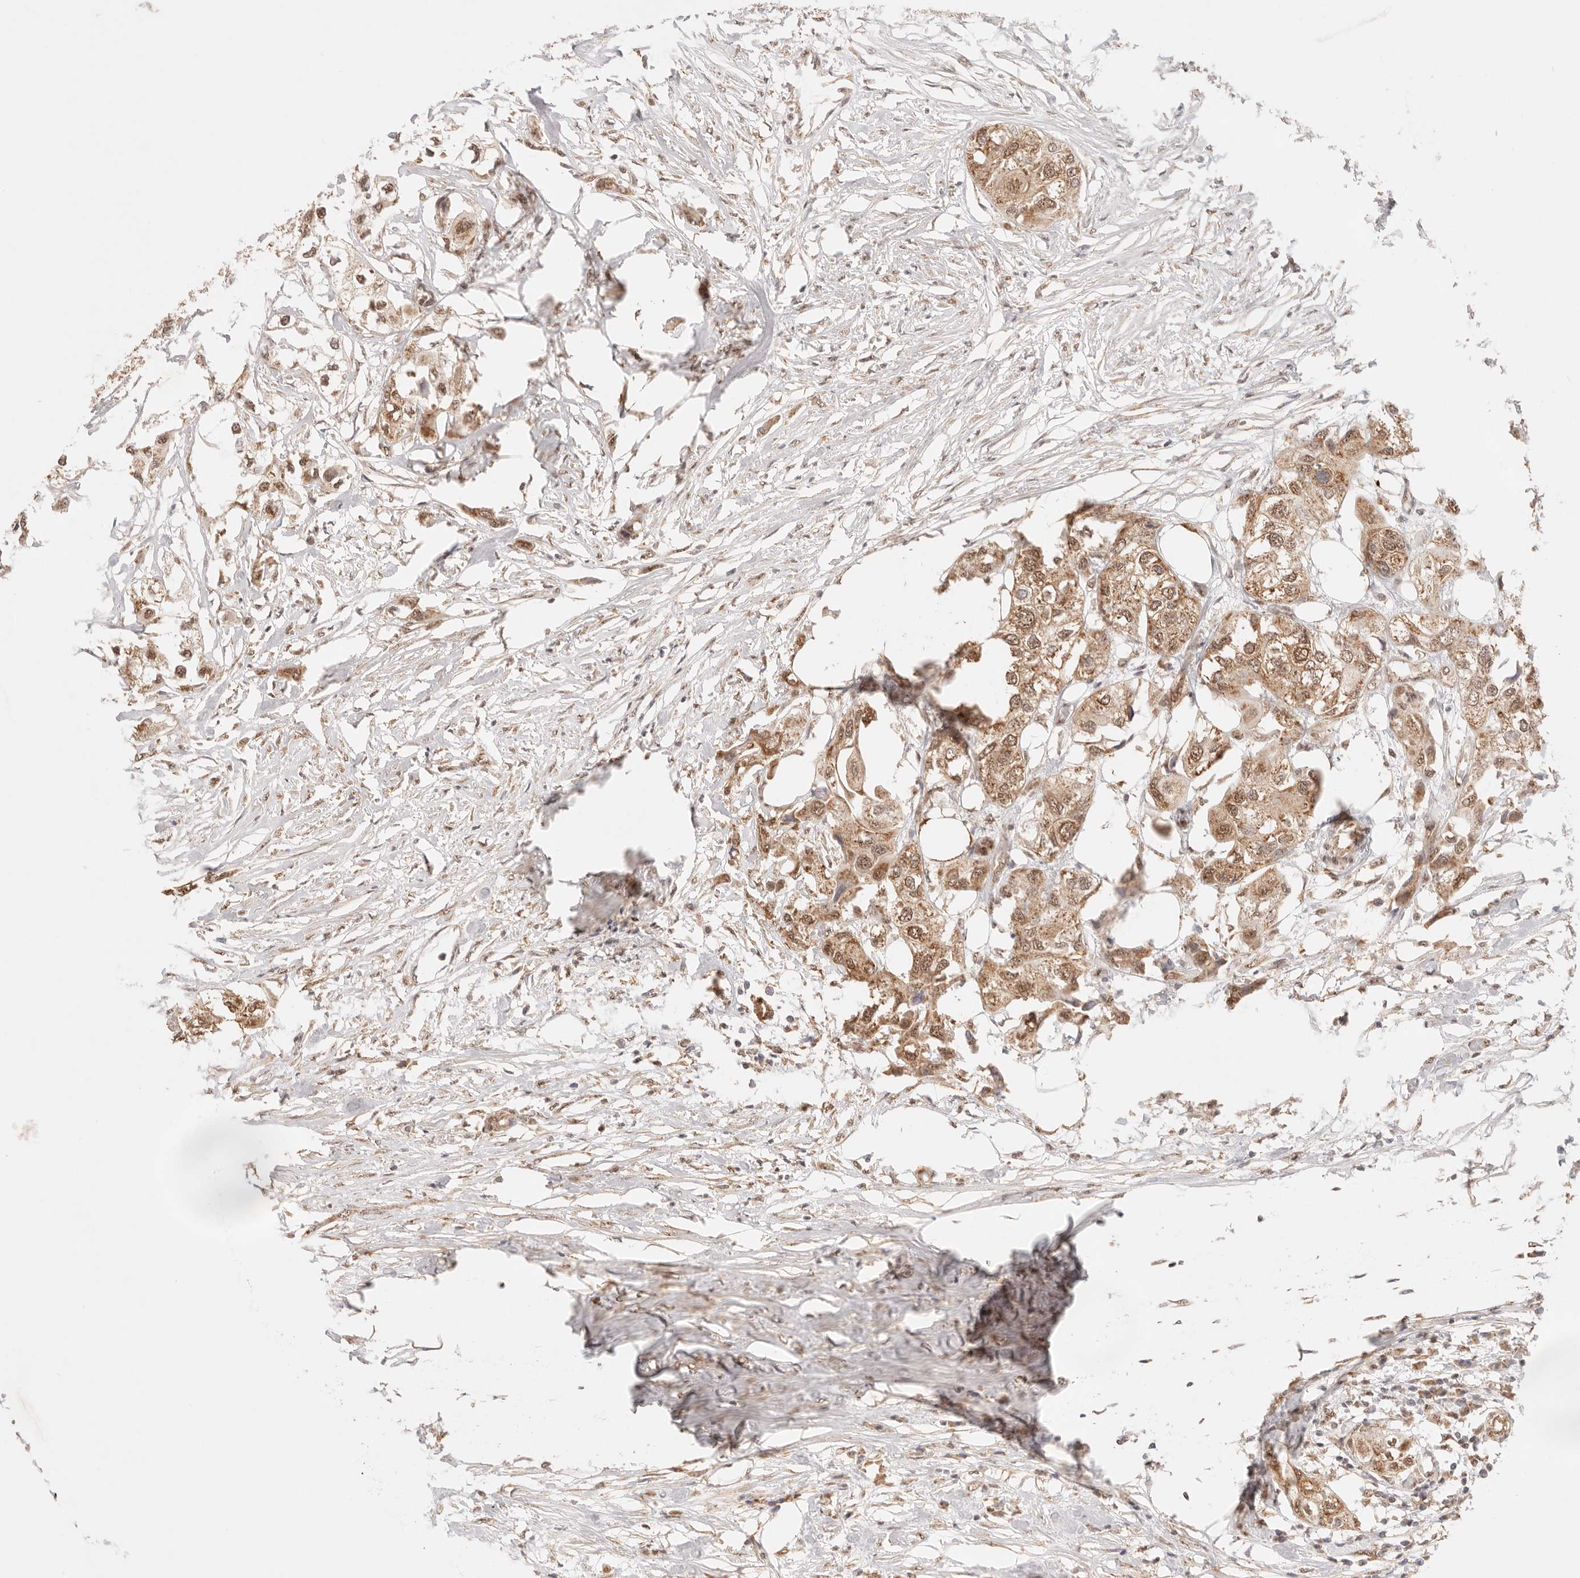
{"staining": {"intensity": "moderate", "quantity": ">75%", "location": "cytoplasmic/membranous,nuclear"}, "tissue": "urothelial cancer", "cell_type": "Tumor cells", "image_type": "cancer", "snomed": [{"axis": "morphology", "description": "Urothelial carcinoma, High grade"}, {"axis": "topography", "description": "Urinary bladder"}], "caption": "Protein expression by immunohistochemistry (IHC) demonstrates moderate cytoplasmic/membranous and nuclear expression in approximately >75% of tumor cells in urothelial cancer.", "gene": "IL1R2", "patient": {"sex": "male", "age": 64}}